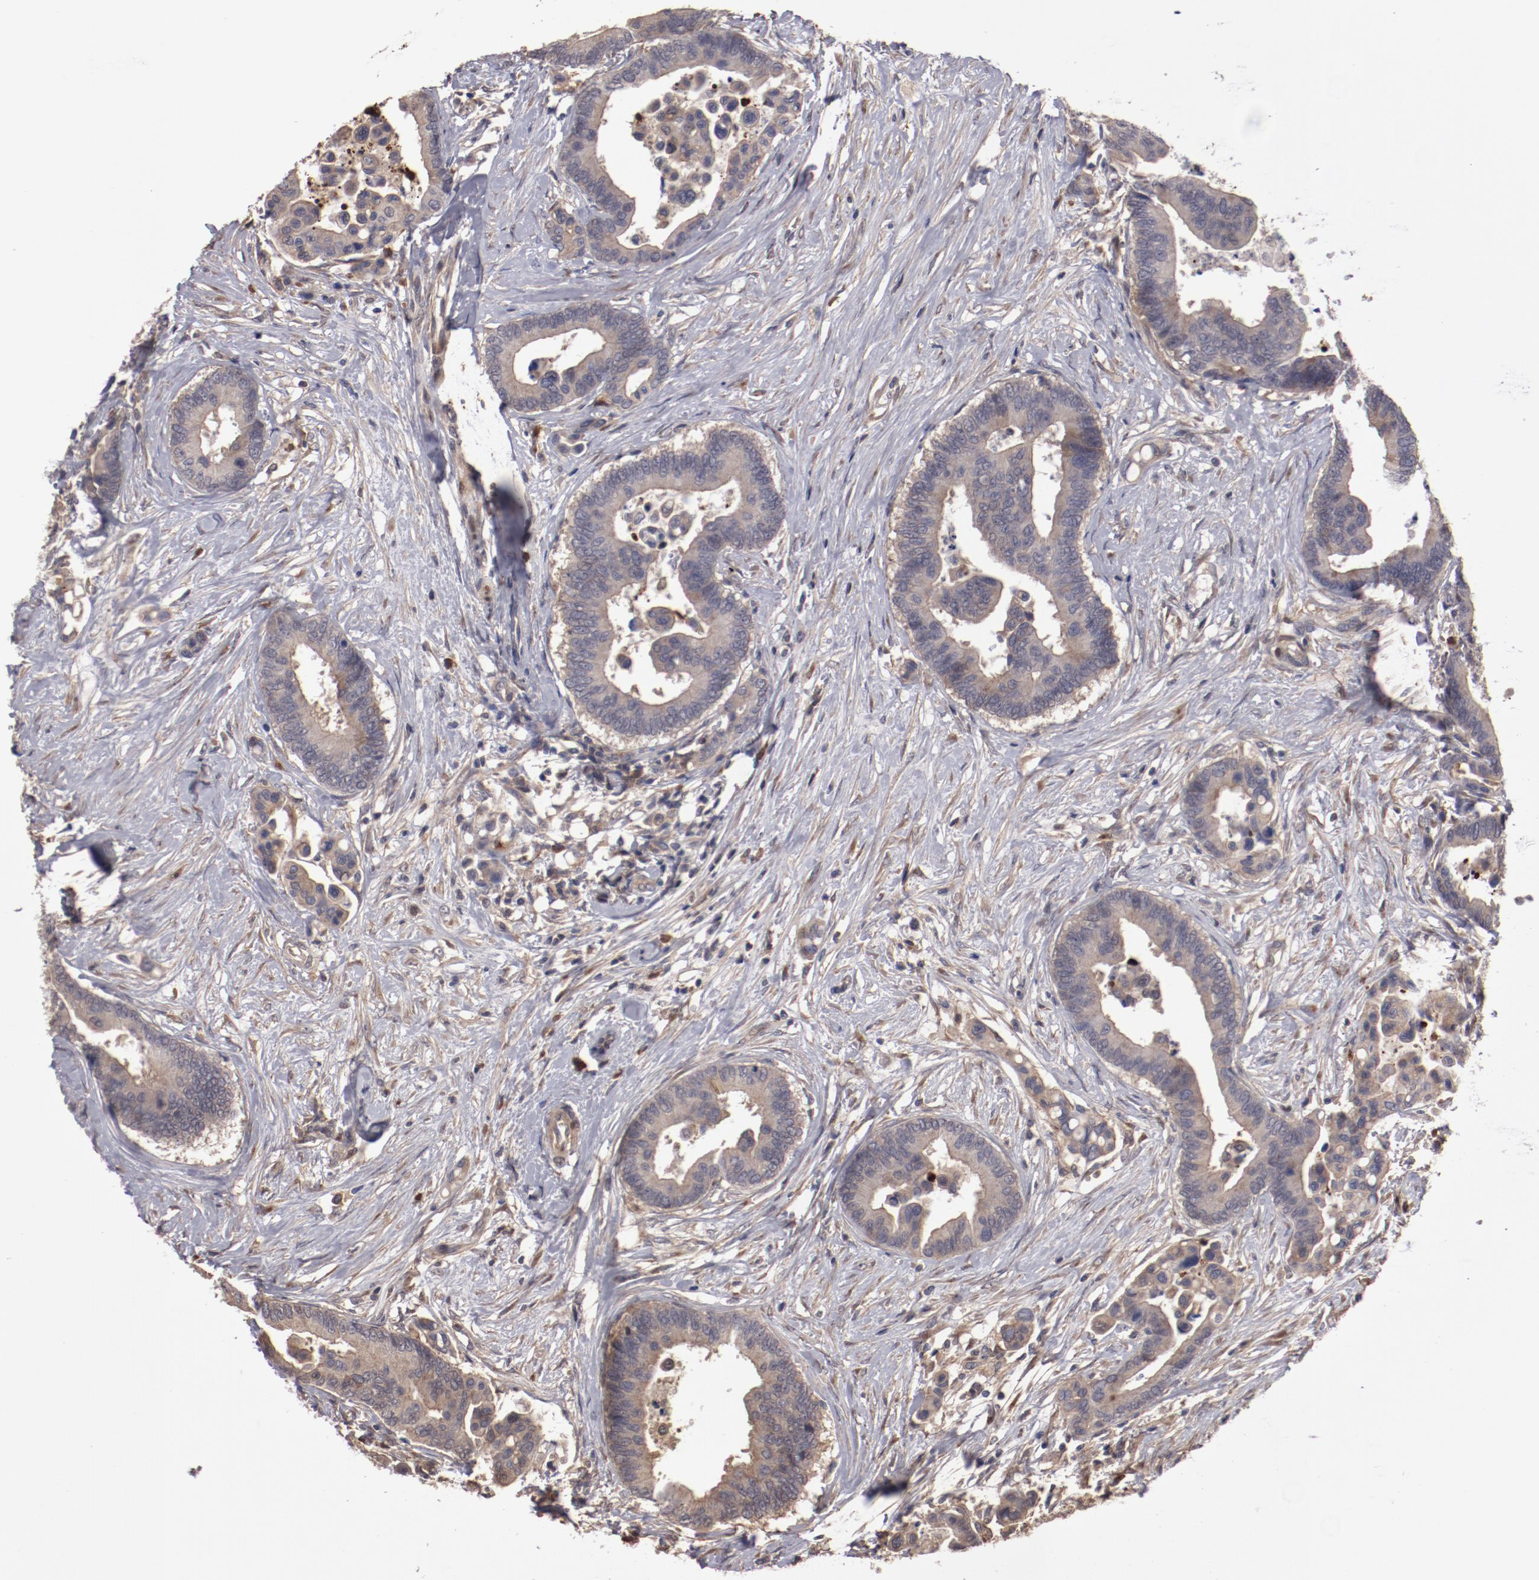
{"staining": {"intensity": "moderate", "quantity": ">75%", "location": "cytoplasmic/membranous"}, "tissue": "colorectal cancer", "cell_type": "Tumor cells", "image_type": "cancer", "snomed": [{"axis": "morphology", "description": "Adenocarcinoma, NOS"}, {"axis": "topography", "description": "Colon"}], "caption": "Colorectal cancer tissue reveals moderate cytoplasmic/membranous staining in approximately >75% of tumor cells", "gene": "SERPINA7", "patient": {"sex": "male", "age": 82}}